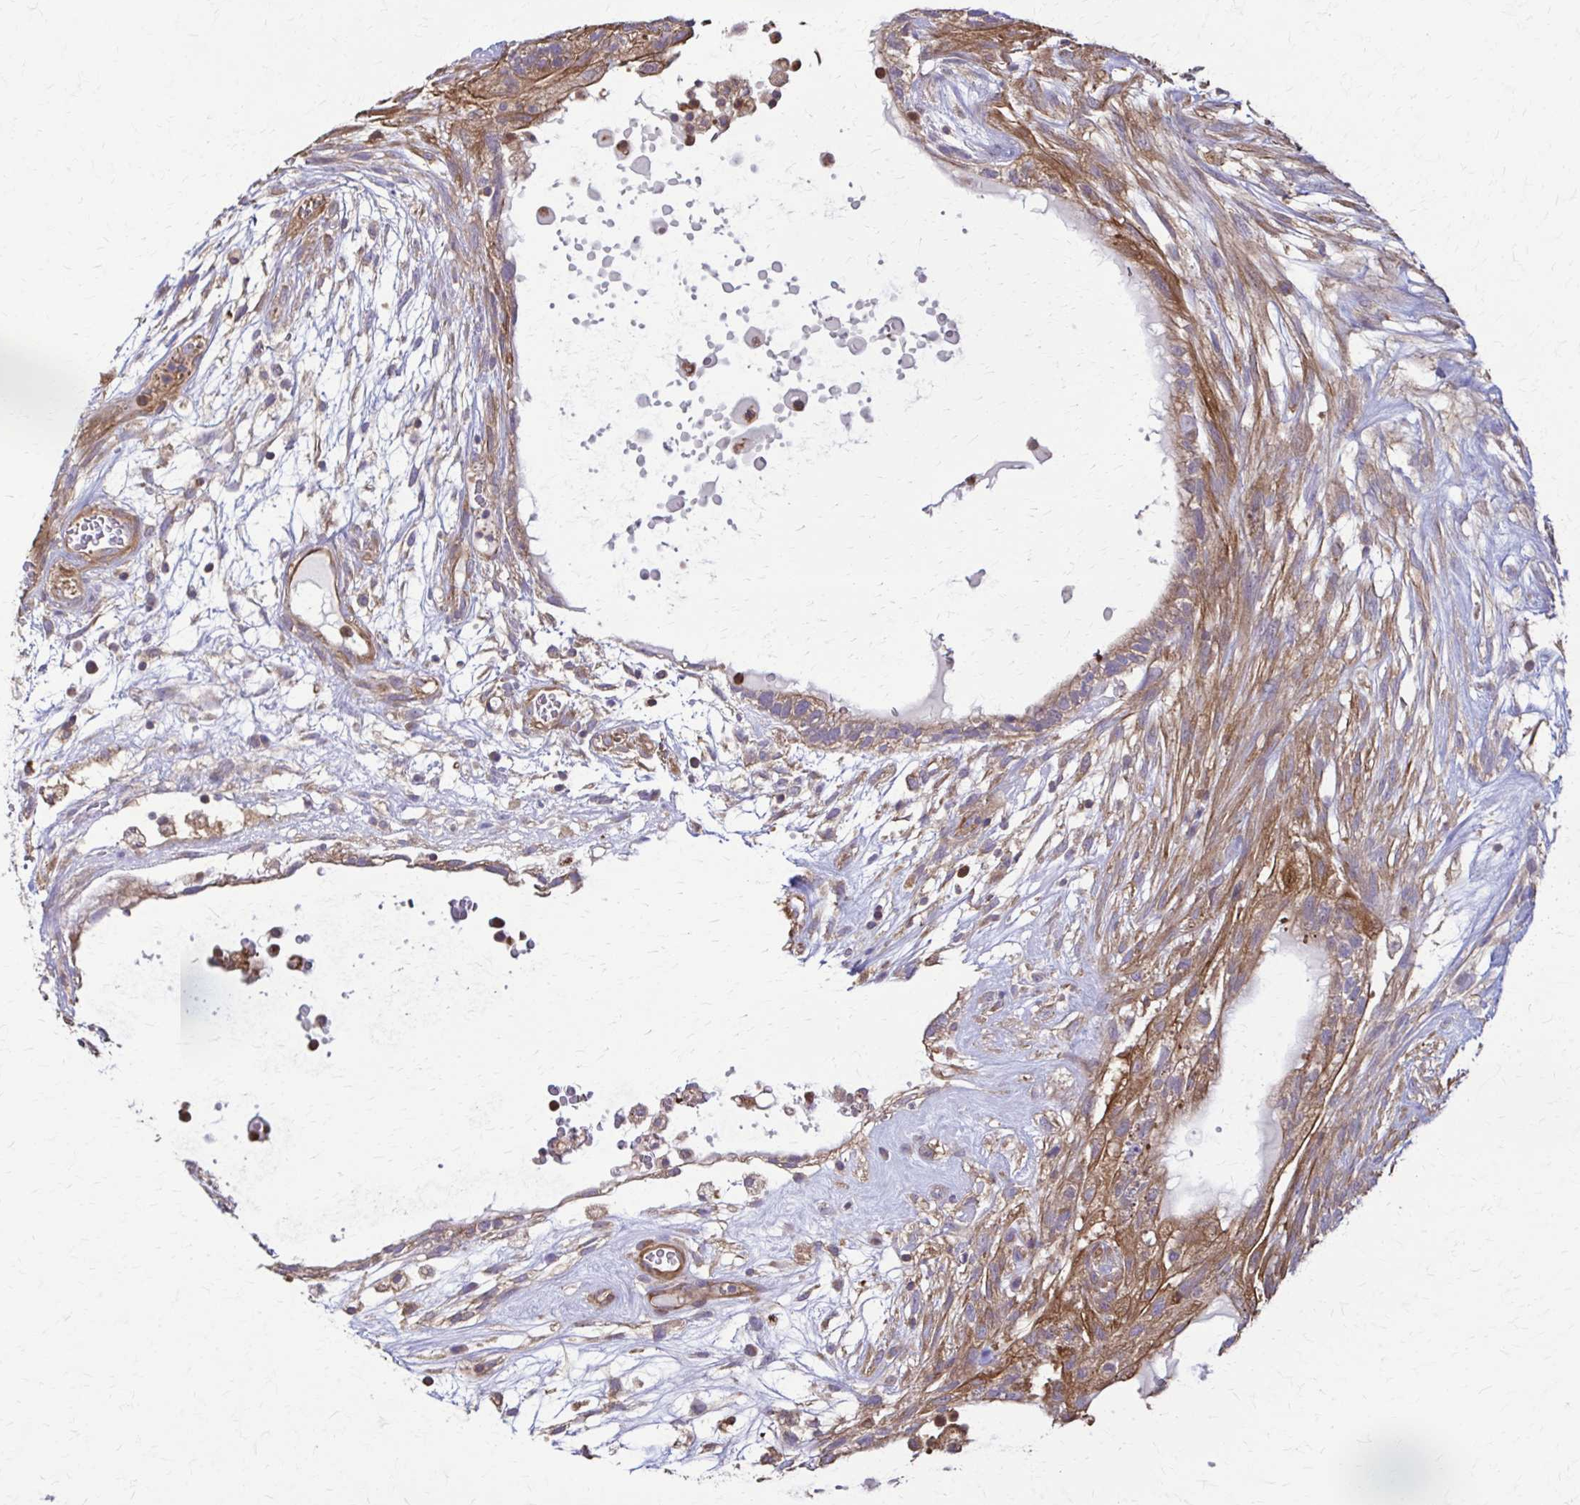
{"staining": {"intensity": "moderate", "quantity": "25%-75%", "location": "cytoplasmic/membranous"}, "tissue": "testis cancer", "cell_type": "Tumor cells", "image_type": "cancer", "snomed": [{"axis": "morphology", "description": "Carcinoma, Embryonal, NOS"}, {"axis": "topography", "description": "Testis"}], "caption": "Moderate cytoplasmic/membranous protein expression is identified in about 25%-75% of tumor cells in embryonal carcinoma (testis). (brown staining indicates protein expression, while blue staining denotes nuclei).", "gene": "DSP", "patient": {"sex": "male", "age": 32}}